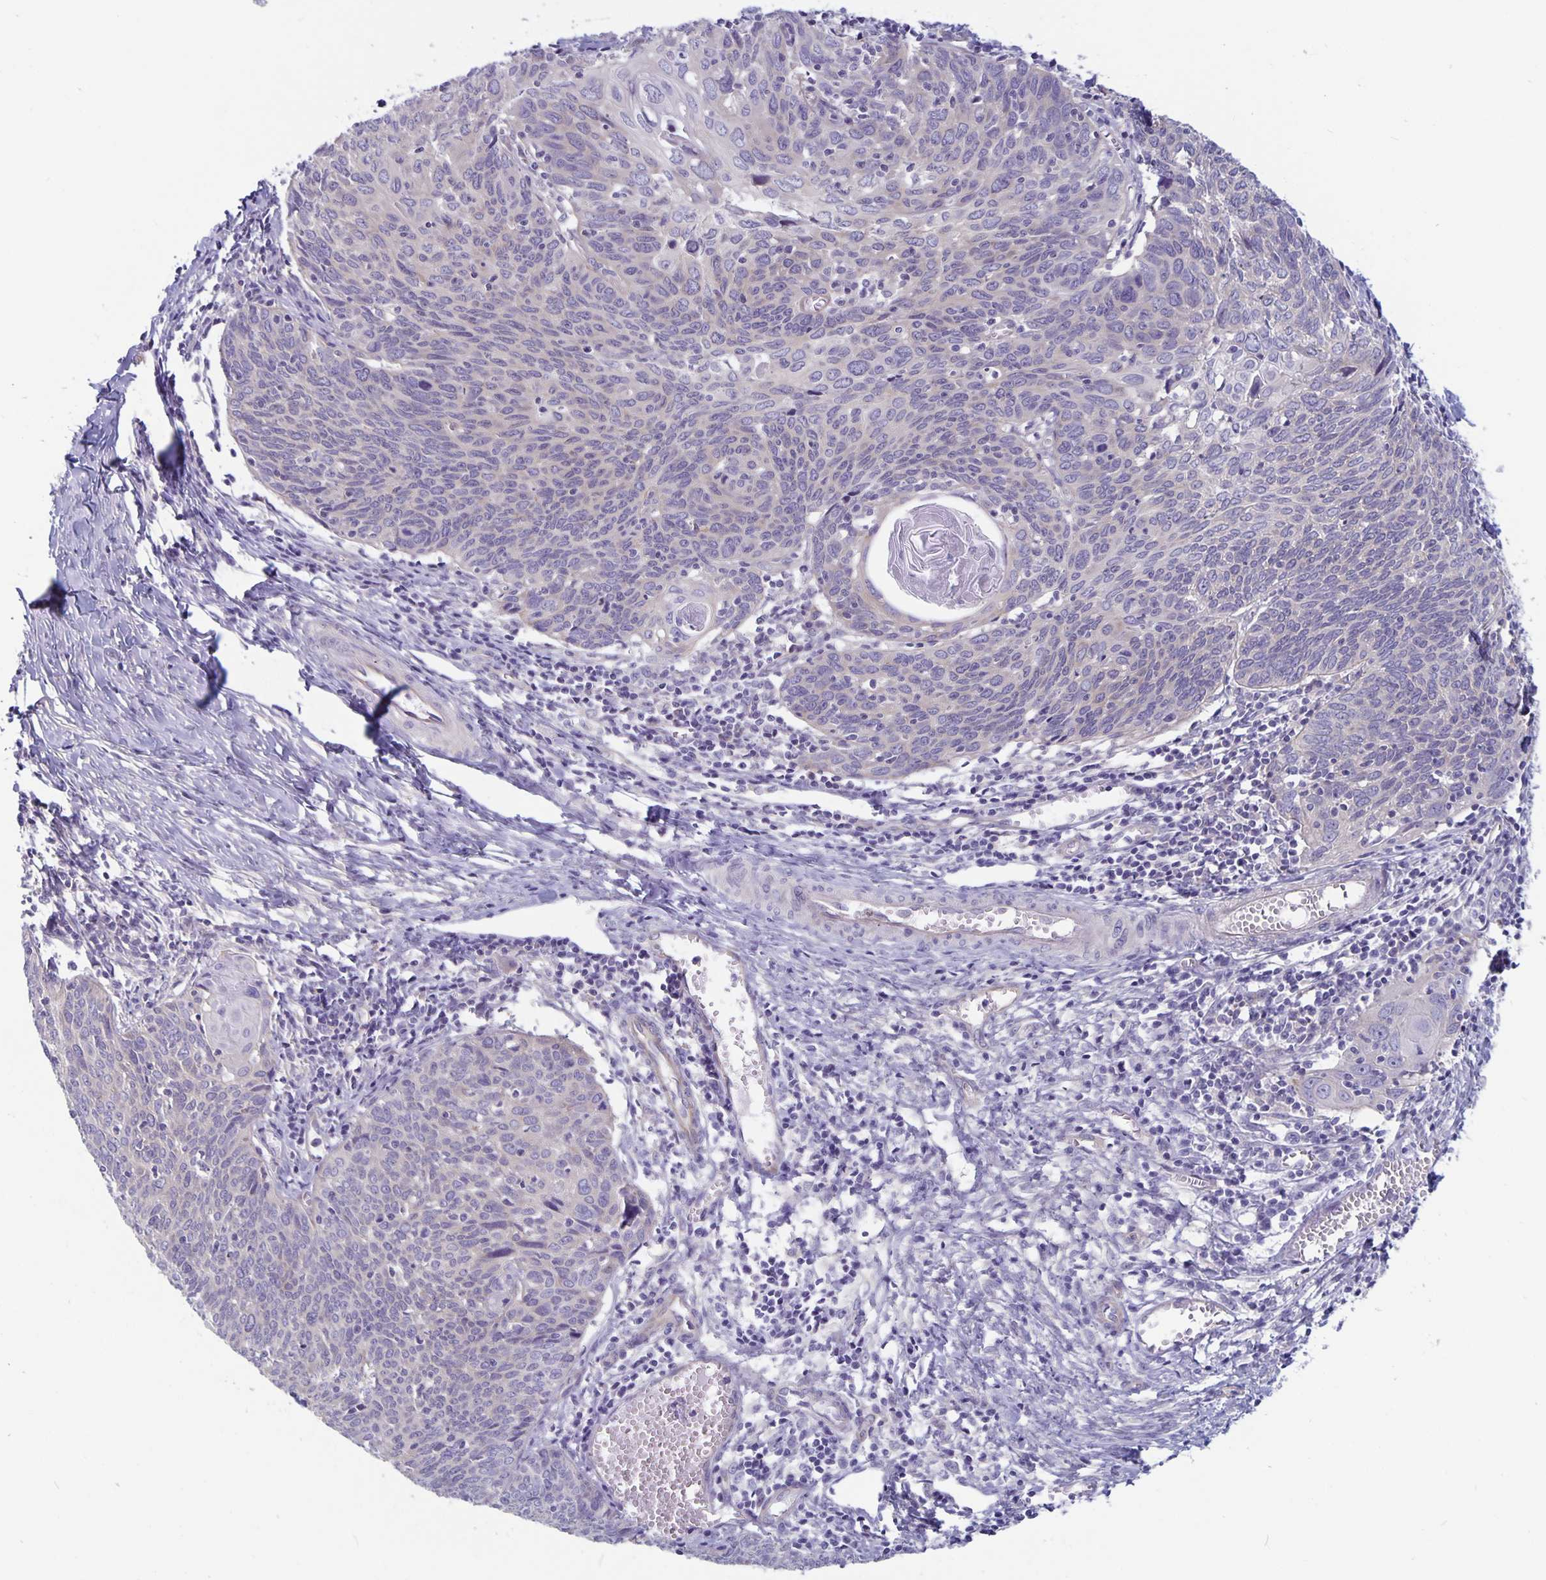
{"staining": {"intensity": "negative", "quantity": "none", "location": "none"}, "tissue": "cervical cancer", "cell_type": "Tumor cells", "image_type": "cancer", "snomed": [{"axis": "morphology", "description": "Squamous cell carcinoma, NOS"}, {"axis": "topography", "description": "Cervix"}], "caption": "This is an IHC image of cervical cancer (squamous cell carcinoma). There is no expression in tumor cells.", "gene": "PLCB3", "patient": {"sex": "female", "age": 39}}